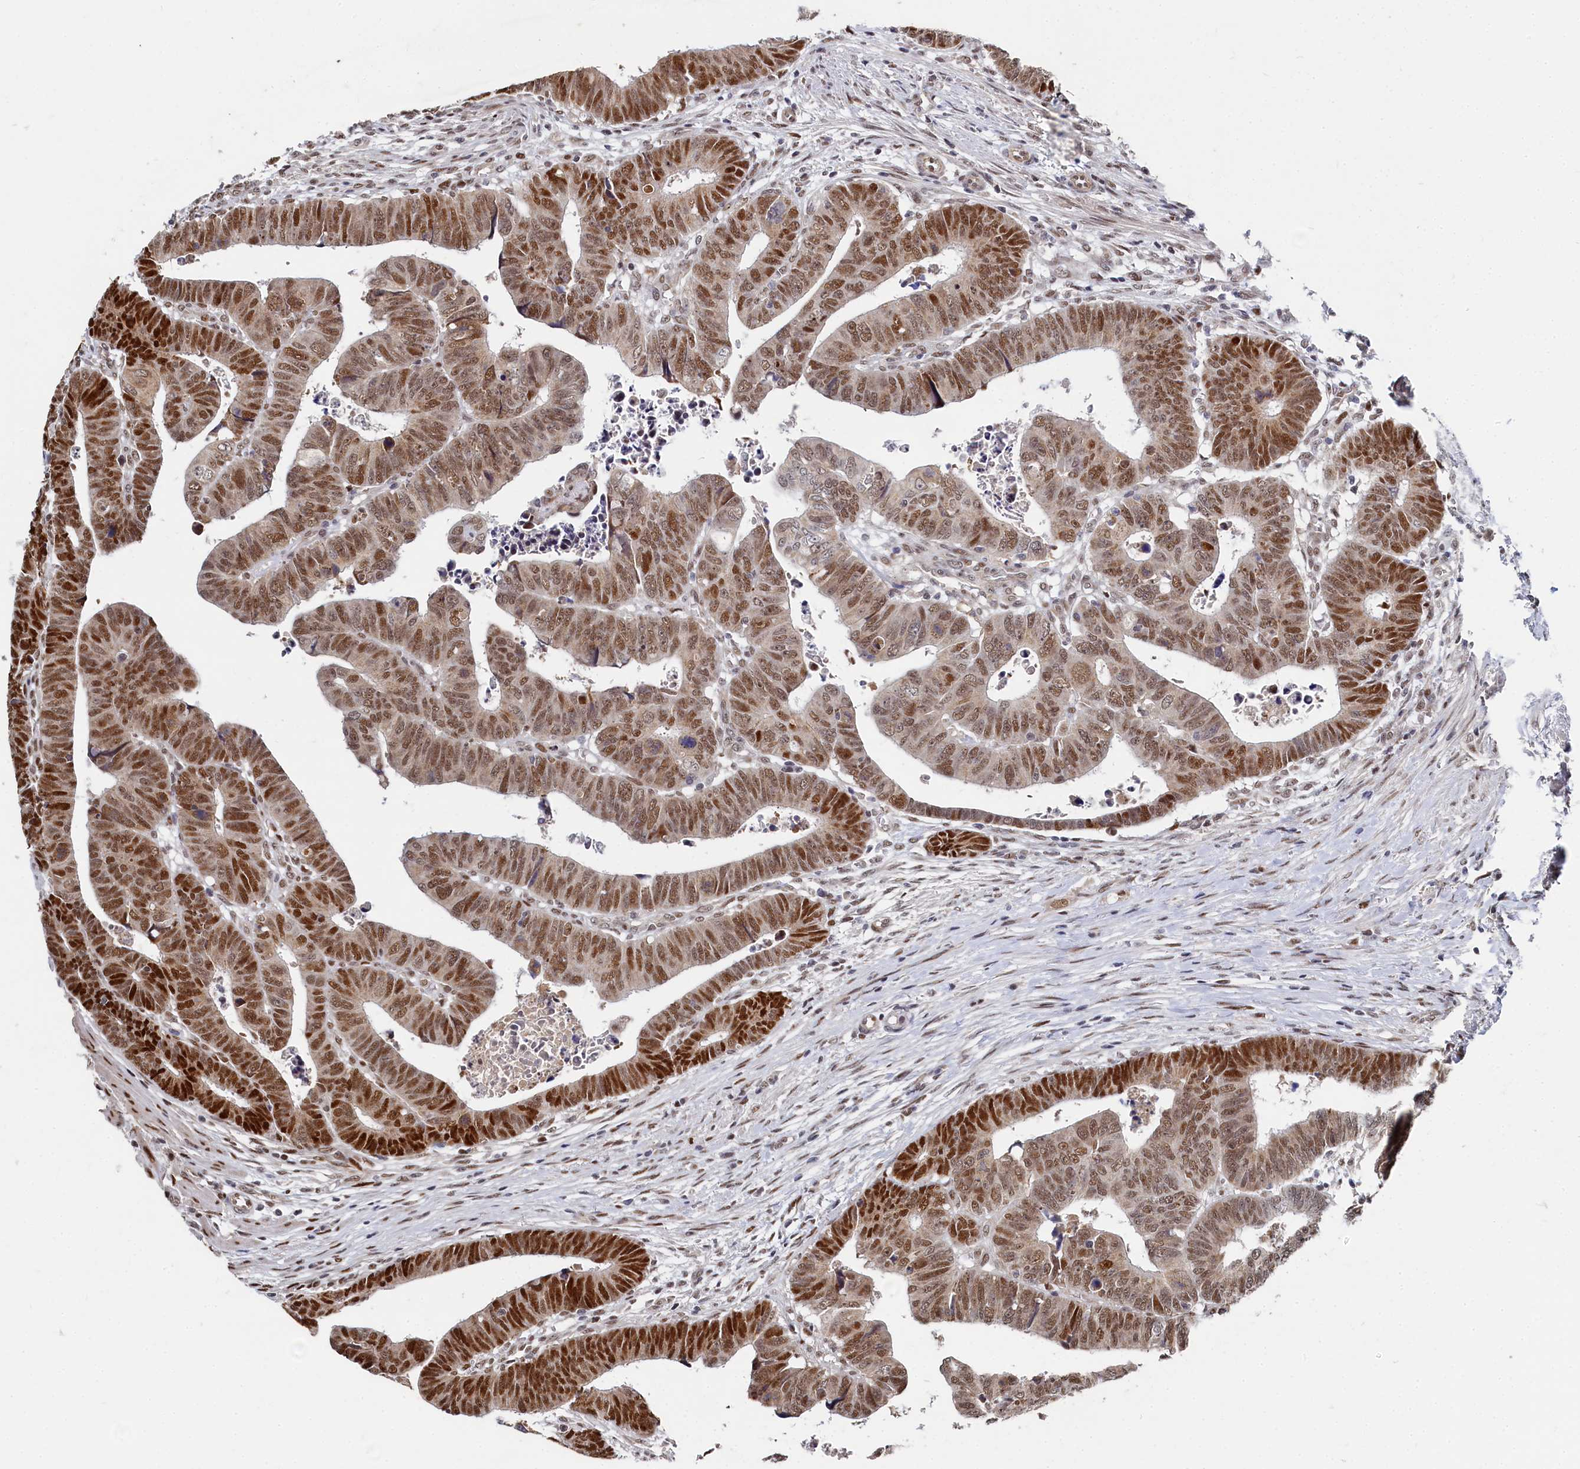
{"staining": {"intensity": "moderate", "quantity": ">75%", "location": "nuclear"}, "tissue": "colorectal cancer", "cell_type": "Tumor cells", "image_type": "cancer", "snomed": [{"axis": "morphology", "description": "Normal tissue, NOS"}, {"axis": "morphology", "description": "Adenocarcinoma, NOS"}, {"axis": "topography", "description": "Rectum"}], "caption": "Adenocarcinoma (colorectal) tissue displays moderate nuclear expression in approximately >75% of tumor cells, visualized by immunohistochemistry.", "gene": "BUB3", "patient": {"sex": "female", "age": 65}}